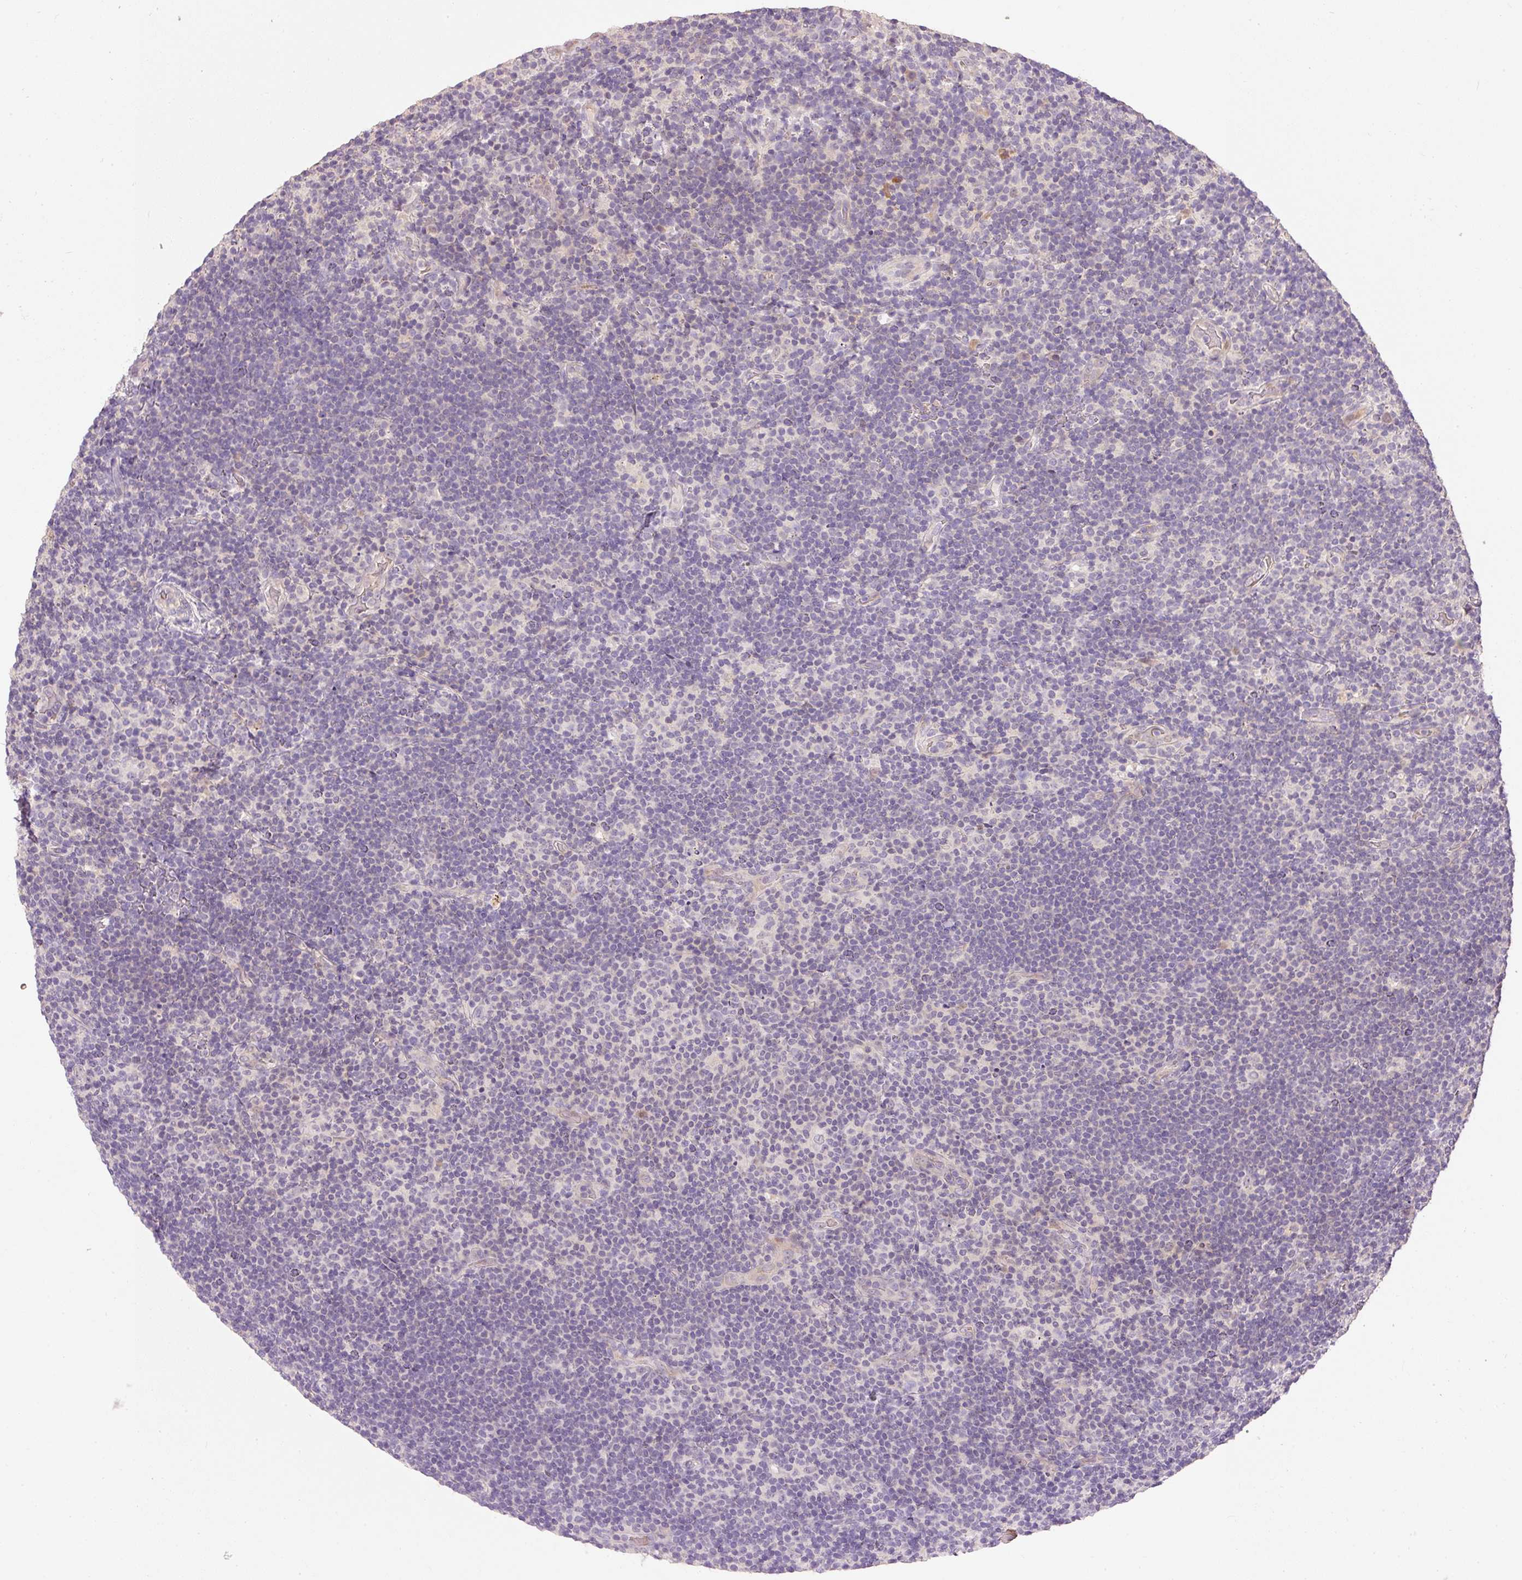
{"staining": {"intensity": "negative", "quantity": "none", "location": "none"}, "tissue": "lymphoma", "cell_type": "Tumor cells", "image_type": "cancer", "snomed": [{"axis": "morphology", "description": "Hodgkin's disease, NOS"}, {"axis": "topography", "description": "Lymph node"}], "caption": "The IHC micrograph has no significant positivity in tumor cells of Hodgkin's disease tissue.", "gene": "CMTM8", "patient": {"sex": "female", "age": 57}}